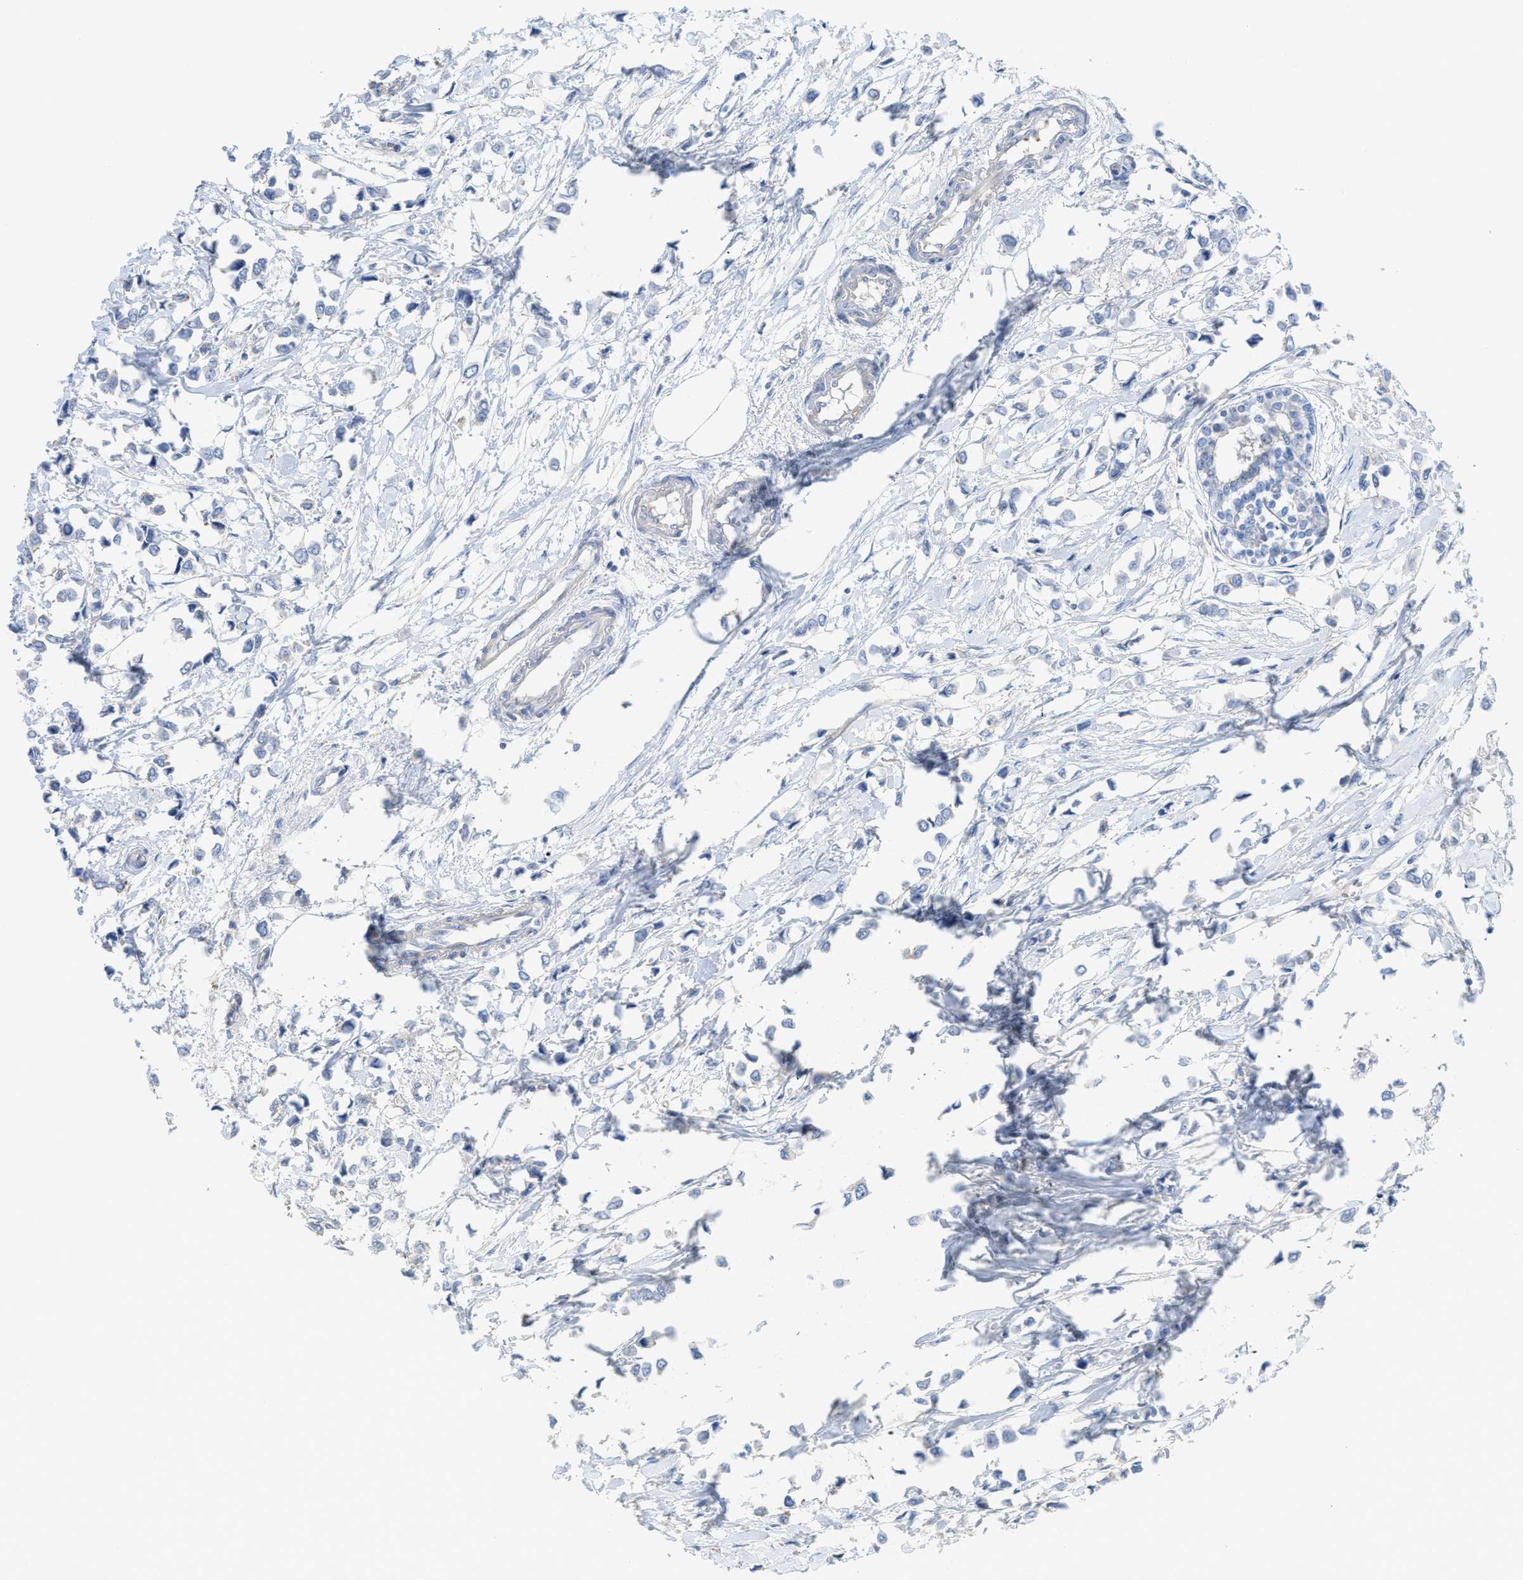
{"staining": {"intensity": "negative", "quantity": "none", "location": "none"}, "tissue": "breast cancer", "cell_type": "Tumor cells", "image_type": "cancer", "snomed": [{"axis": "morphology", "description": "Lobular carcinoma"}, {"axis": "topography", "description": "Breast"}], "caption": "A micrograph of human lobular carcinoma (breast) is negative for staining in tumor cells.", "gene": "MYL3", "patient": {"sex": "female", "age": 51}}